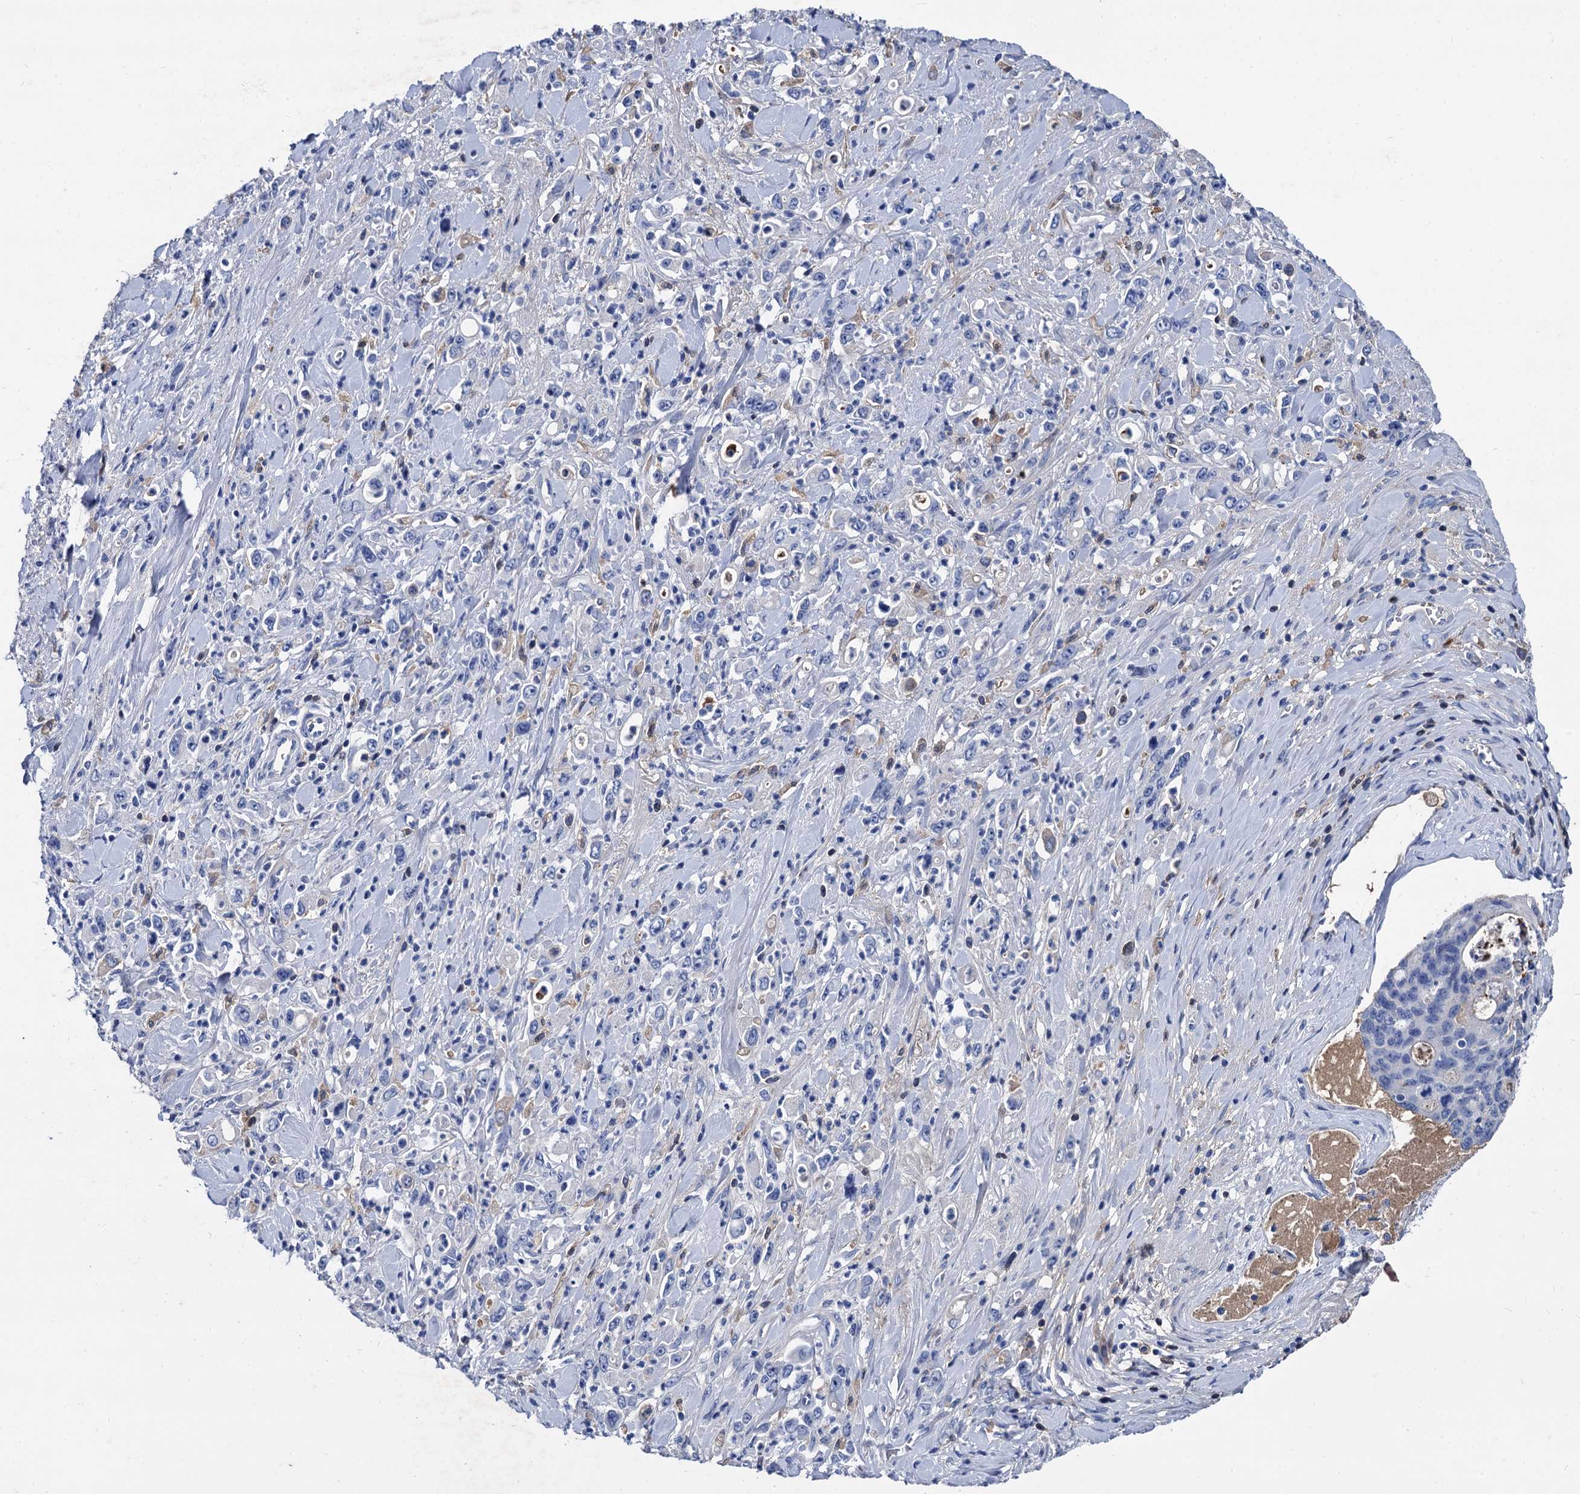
{"staining": {"intensity": "negative", "quantity": "none", "location": "none"}, "tissue": "stomach cancer", "cell_type": "Tumor cells", "image_type": "cancer", "snomed": [{"axis": "morphology", "description": "Adenocarcinoma, NOS"}, {"axis": "topography", "description": "Stomach, lower"}], "caption": "There is no significant expression in tumor cells of stomach cancer.", "gene": "TMEM72", "patient": {"sex": "female", "age": 43}}